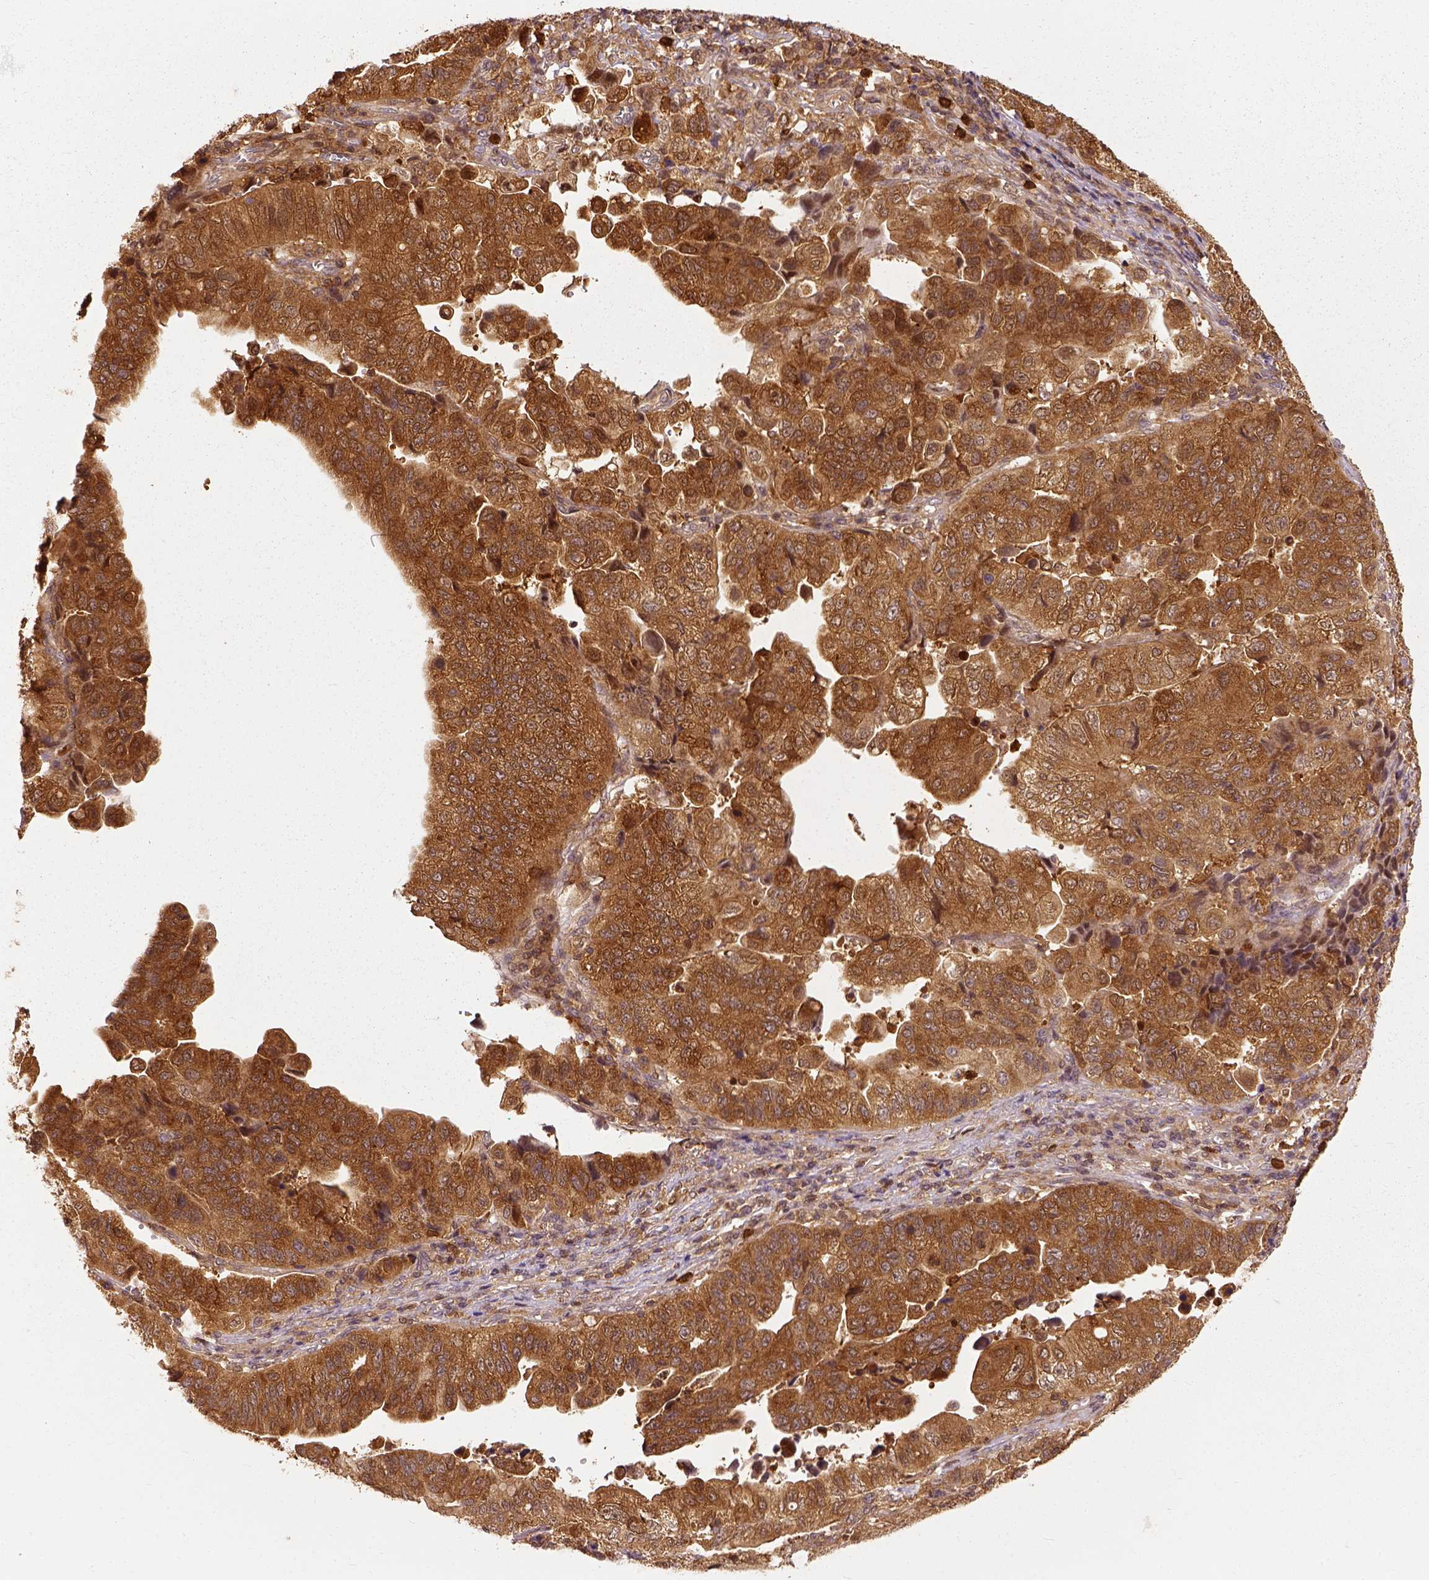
{"staining": {"intensity": "moderate", "quantity": ">75%", "location": "cytoplasmic/membranous"}, "tissue": "stomach cancer", "cell_type": "Tumor cells", "image_type": "cancer", "snomed": [{"axis": "morphology", "description": "Adenocarcinoma, NOS"}, {"axis": "topography", "description": "Stomach, upper"}], "caption": "A brown stain labels moderate cytoplasmic/membranous staining of a protein in human stomach cancer tumor cells. (brown staining indicates protein expression, while blue staining denotes nuclei).", "gene": "GPI", "patient": {"sex": "female", "age": 67}}